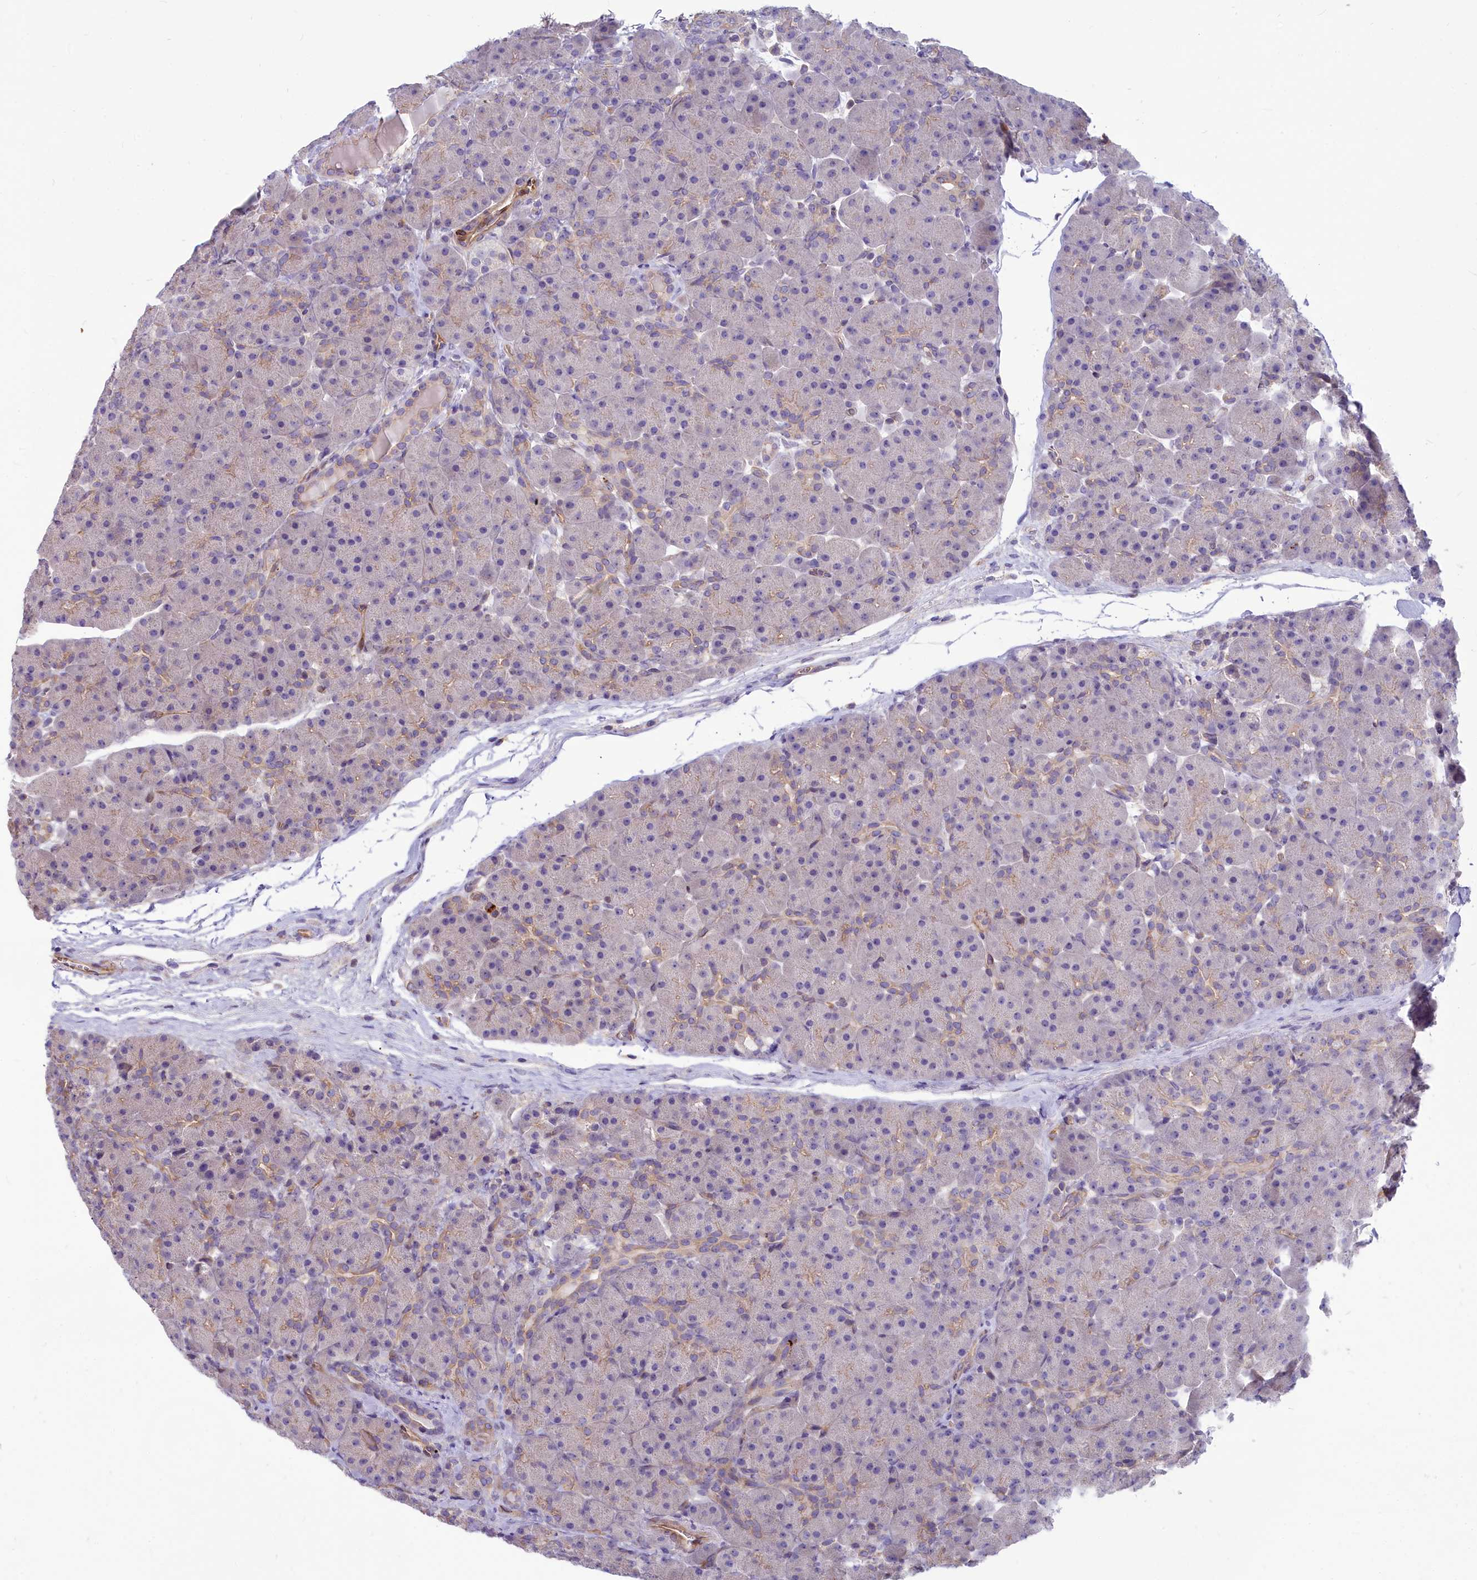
{"staining": {"intensity": "moderate", "quantity": "<25%", "location": "cytoplasmic/membranous"}, "tissue": "pancreas", "cell_type": "Exocrine glandular cells", "image_type": "normal", "snomed": [{"axis": "morphology", "description": "Normal tissue, NOS"}, {"axis": "topography", "description": "Pancreas"}], "caption": "A high-resolution image shows immunohistochemistry staining of normal pancreas, which reveals moderate cytoplasmic/membranous staining in approximately <25% of exocrine glandular cells.", "gene": "HLA", "patient": {"sex": "male", "age": 66}}